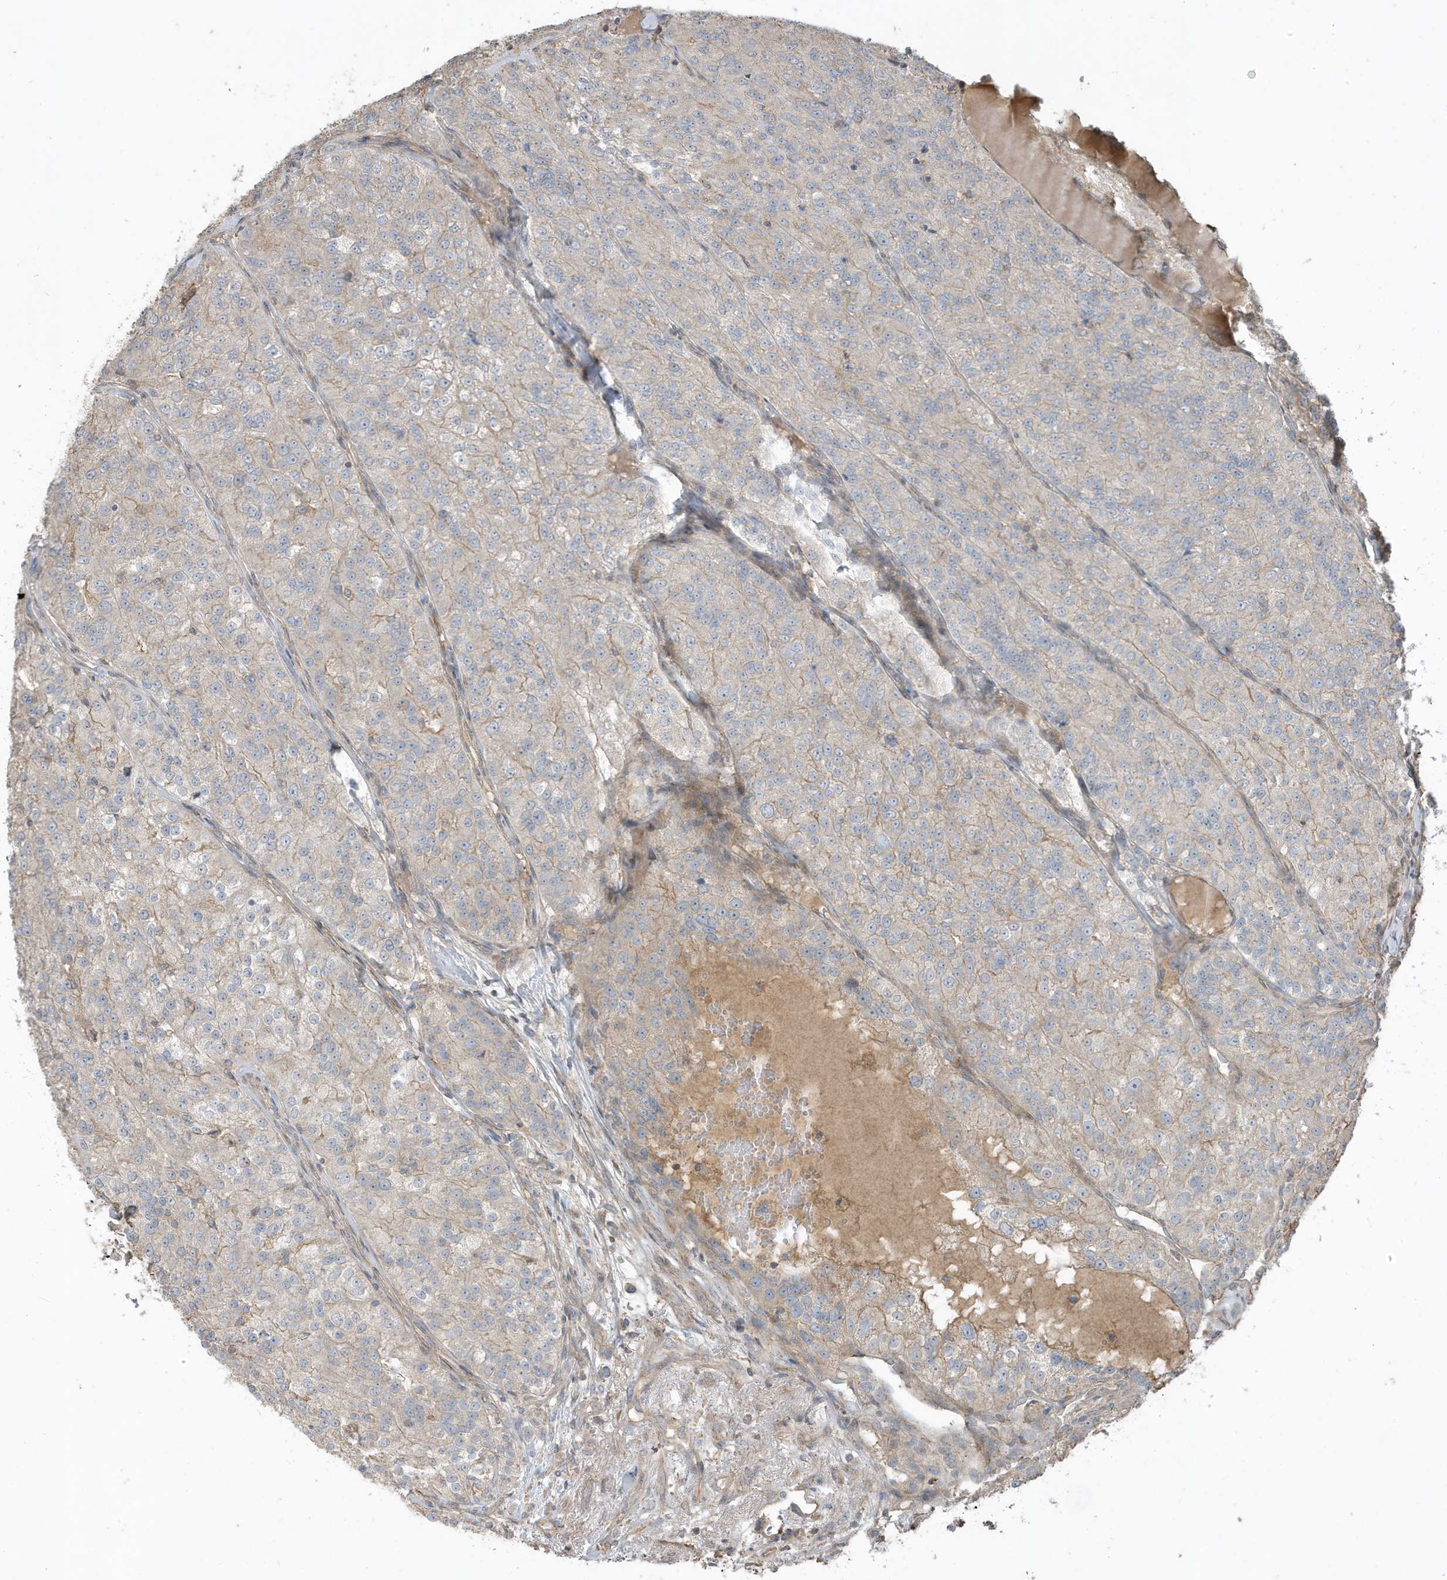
{"staining": {"intensity": "weak", "quantity": "<25%", "location": "cytoplasmic/membranous"}, "tissue": "renal cancer", "cell_type": "Tumor cells", "image_type": "cancer", "snomed": [{"axis": "morphology", "description": "Adenocarcinoma, NOS"}, {"axis": "topography", "description": "Kidney"}], "caption": "Immunohistochemical staining of human renal cancer (adenocarcinoma) shows no significant staining in tumor cells.", "gene": "PRRT3", "patient": {"sex": "female", "age": 63}}